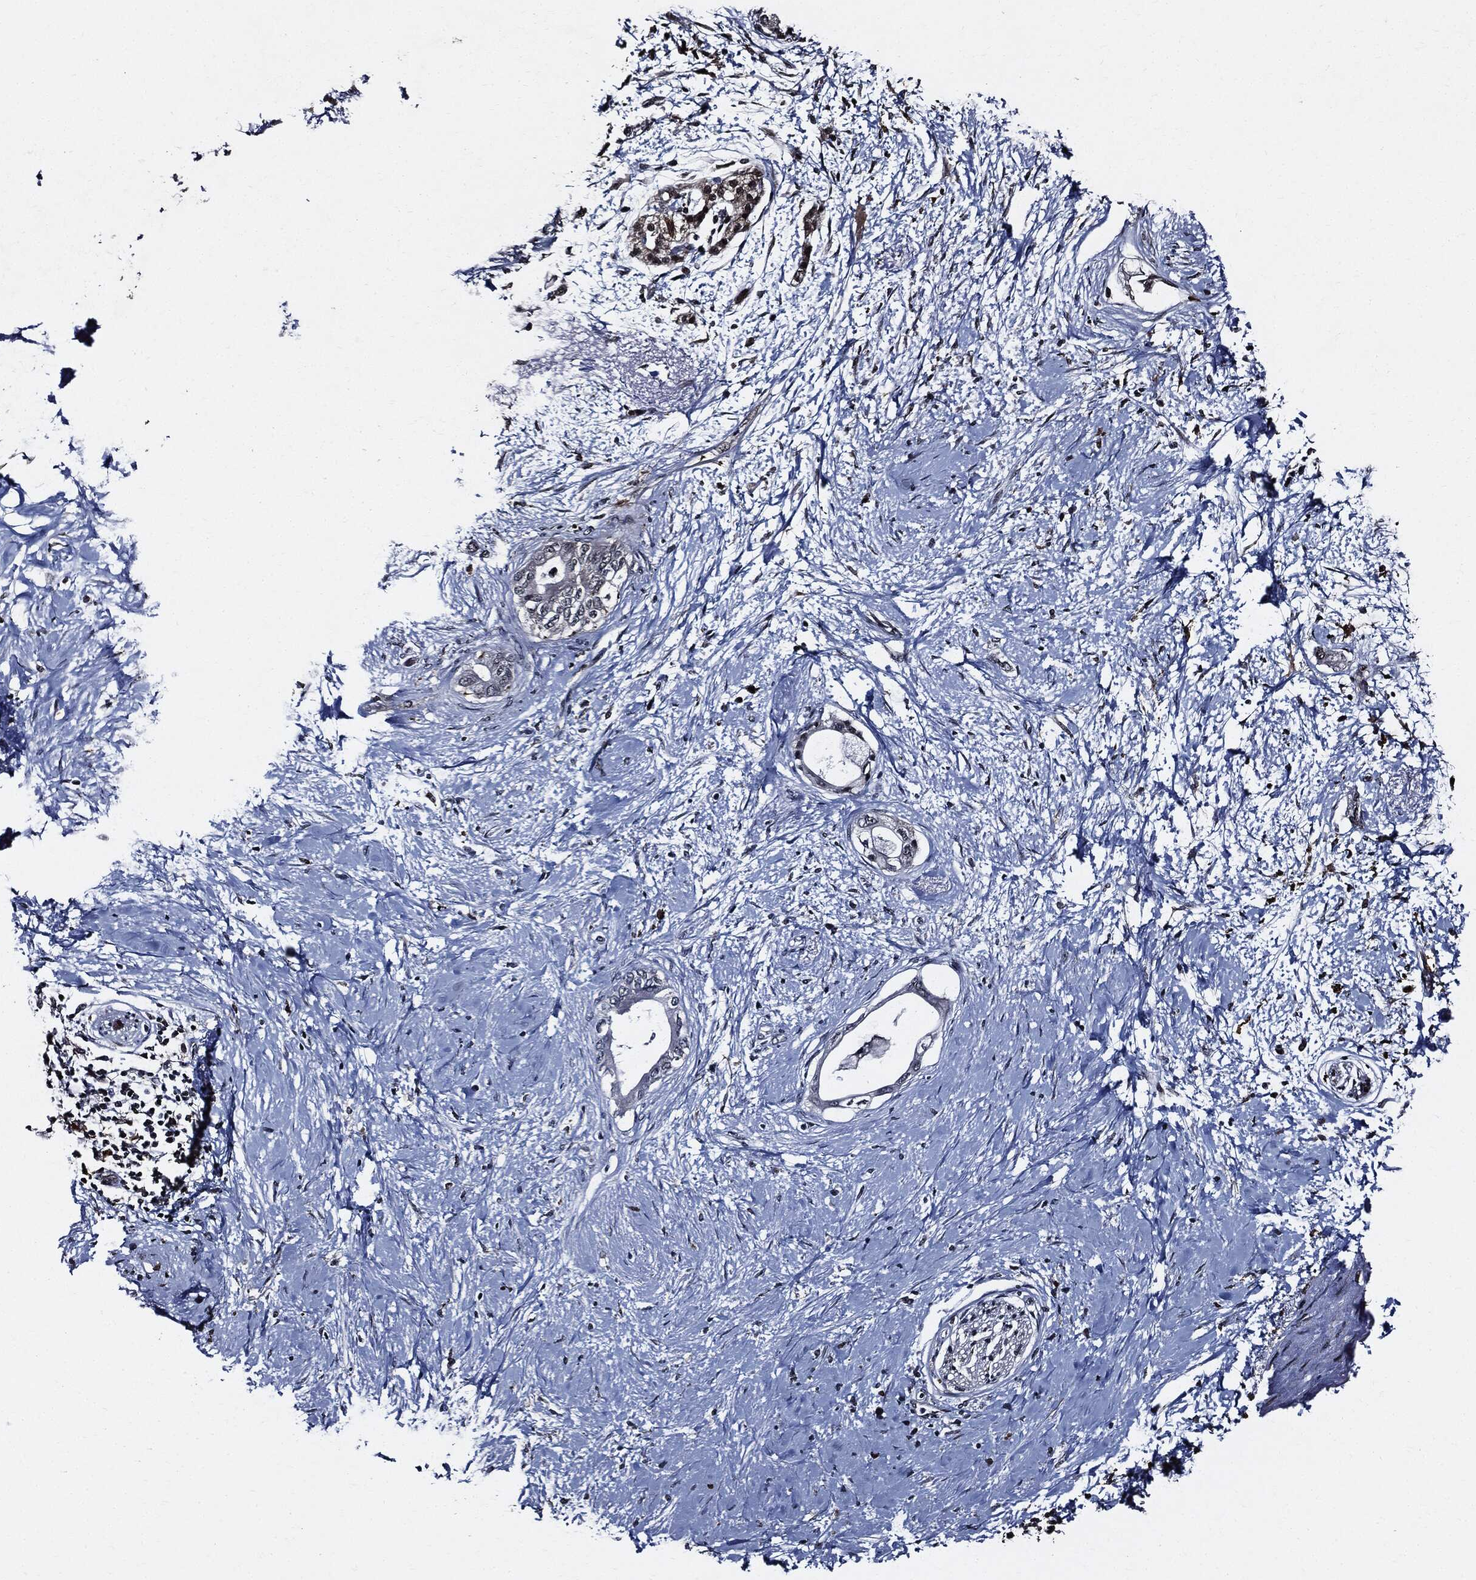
{"staining": {"intensity": "weak", "quantity": "<25%", "location": "cytoplasmic/membranous,nuclear"}, "tissue": "pancreatic cancer", "cell_type": "Tumor cells", "image_type": "cancer", "snomed": [{"axis": "morphology", "description": "Normal tissue, NOS"}, {"axis": "morphology", "description": "Adenocarcinoma, NOS"}, {"axis": "topography", "description": "Pancreas"}, {"axis": "topography", "description": "Duodenum"}], "caption": "This is an immunohistochemistry photomicrograph of human pancreatic adenocarcinoma. There is no expression in tumor cells.", "gene": "SUGT1", "patient": {"sex": "female", "age": 60}}